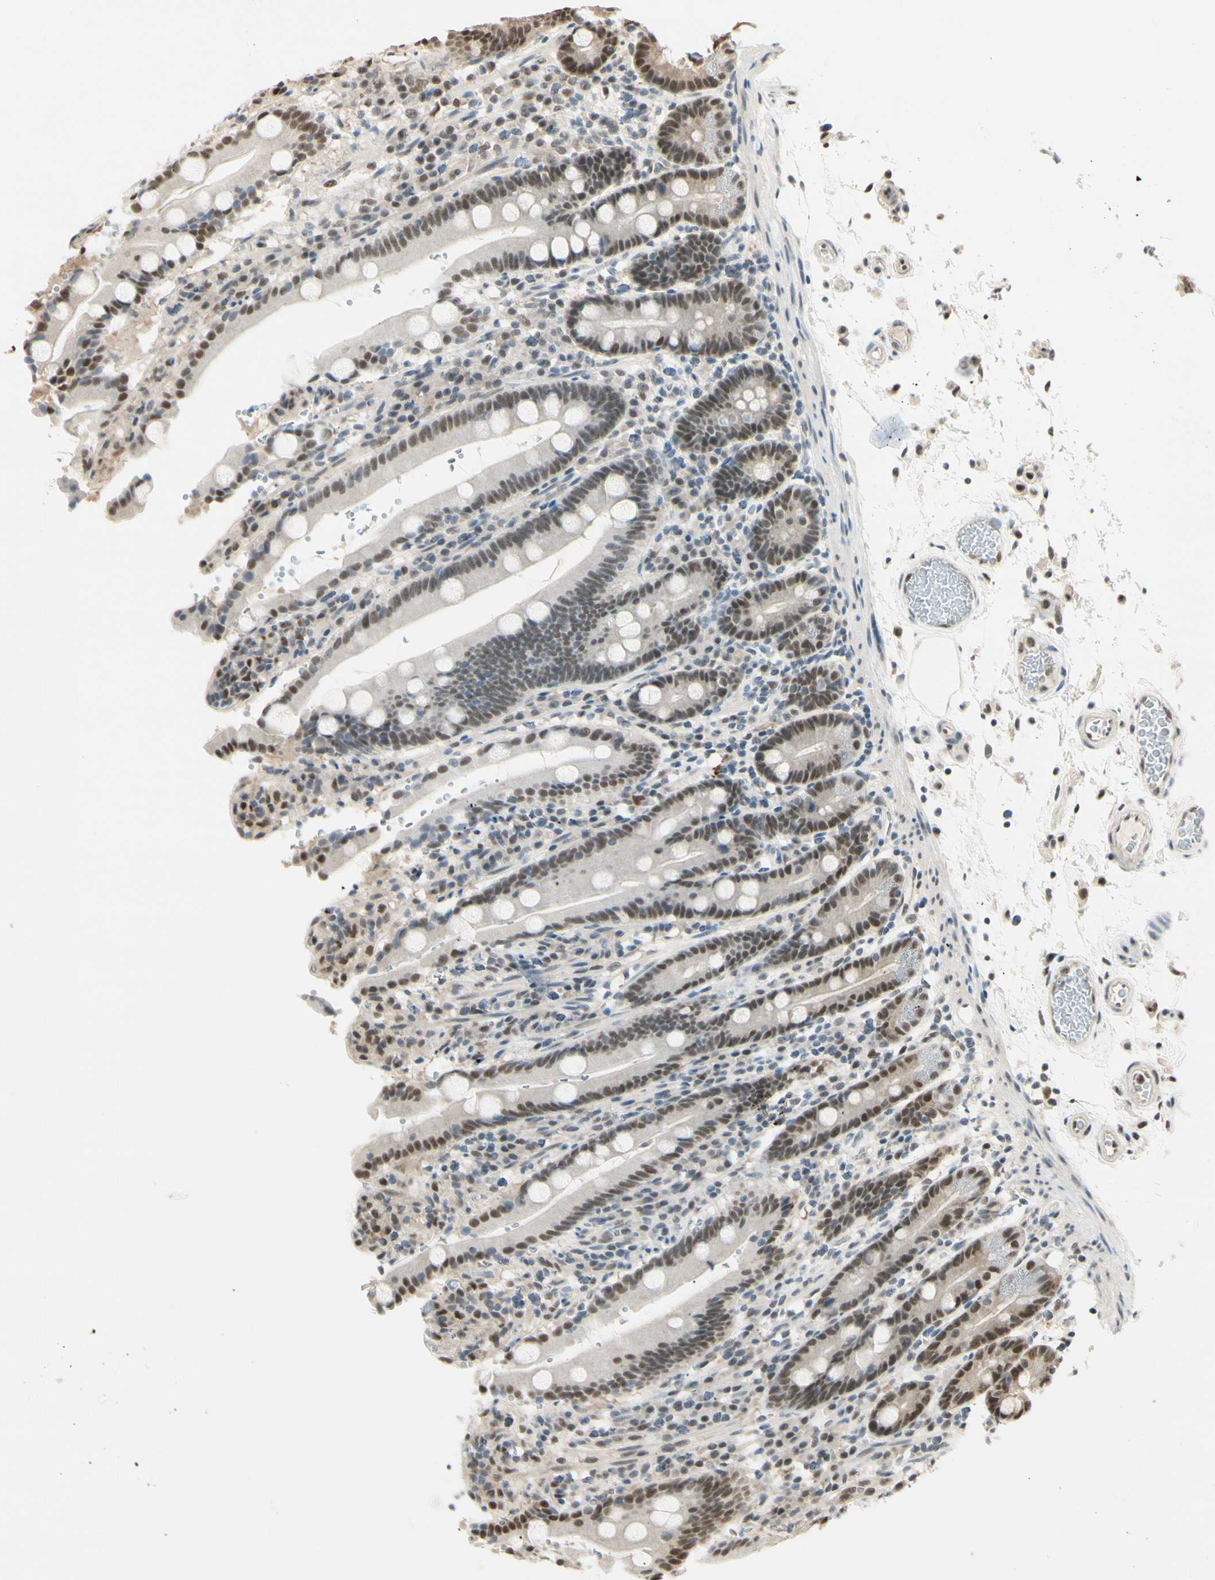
{"staining": {"intensity": "moderate", "quantity": "25%-75%", "location": "nuclear"}, "tissue": "duodenum", "cell_type": "Glandular cells", "image_type": "normal", "snomed": [{"axis": "morphology", "description": "Normal tissue, NOS"}, {"axis": "topography", "description": "Small intestine, NOS"}], "caption": "Immunohistochemical staining of unremarkable human duodenum exhibits moderate nuclear protein expression in about 25%-75% of glandular cells.", "gene": "HSF1", "patient": {"sex": "female", "age": 71}}